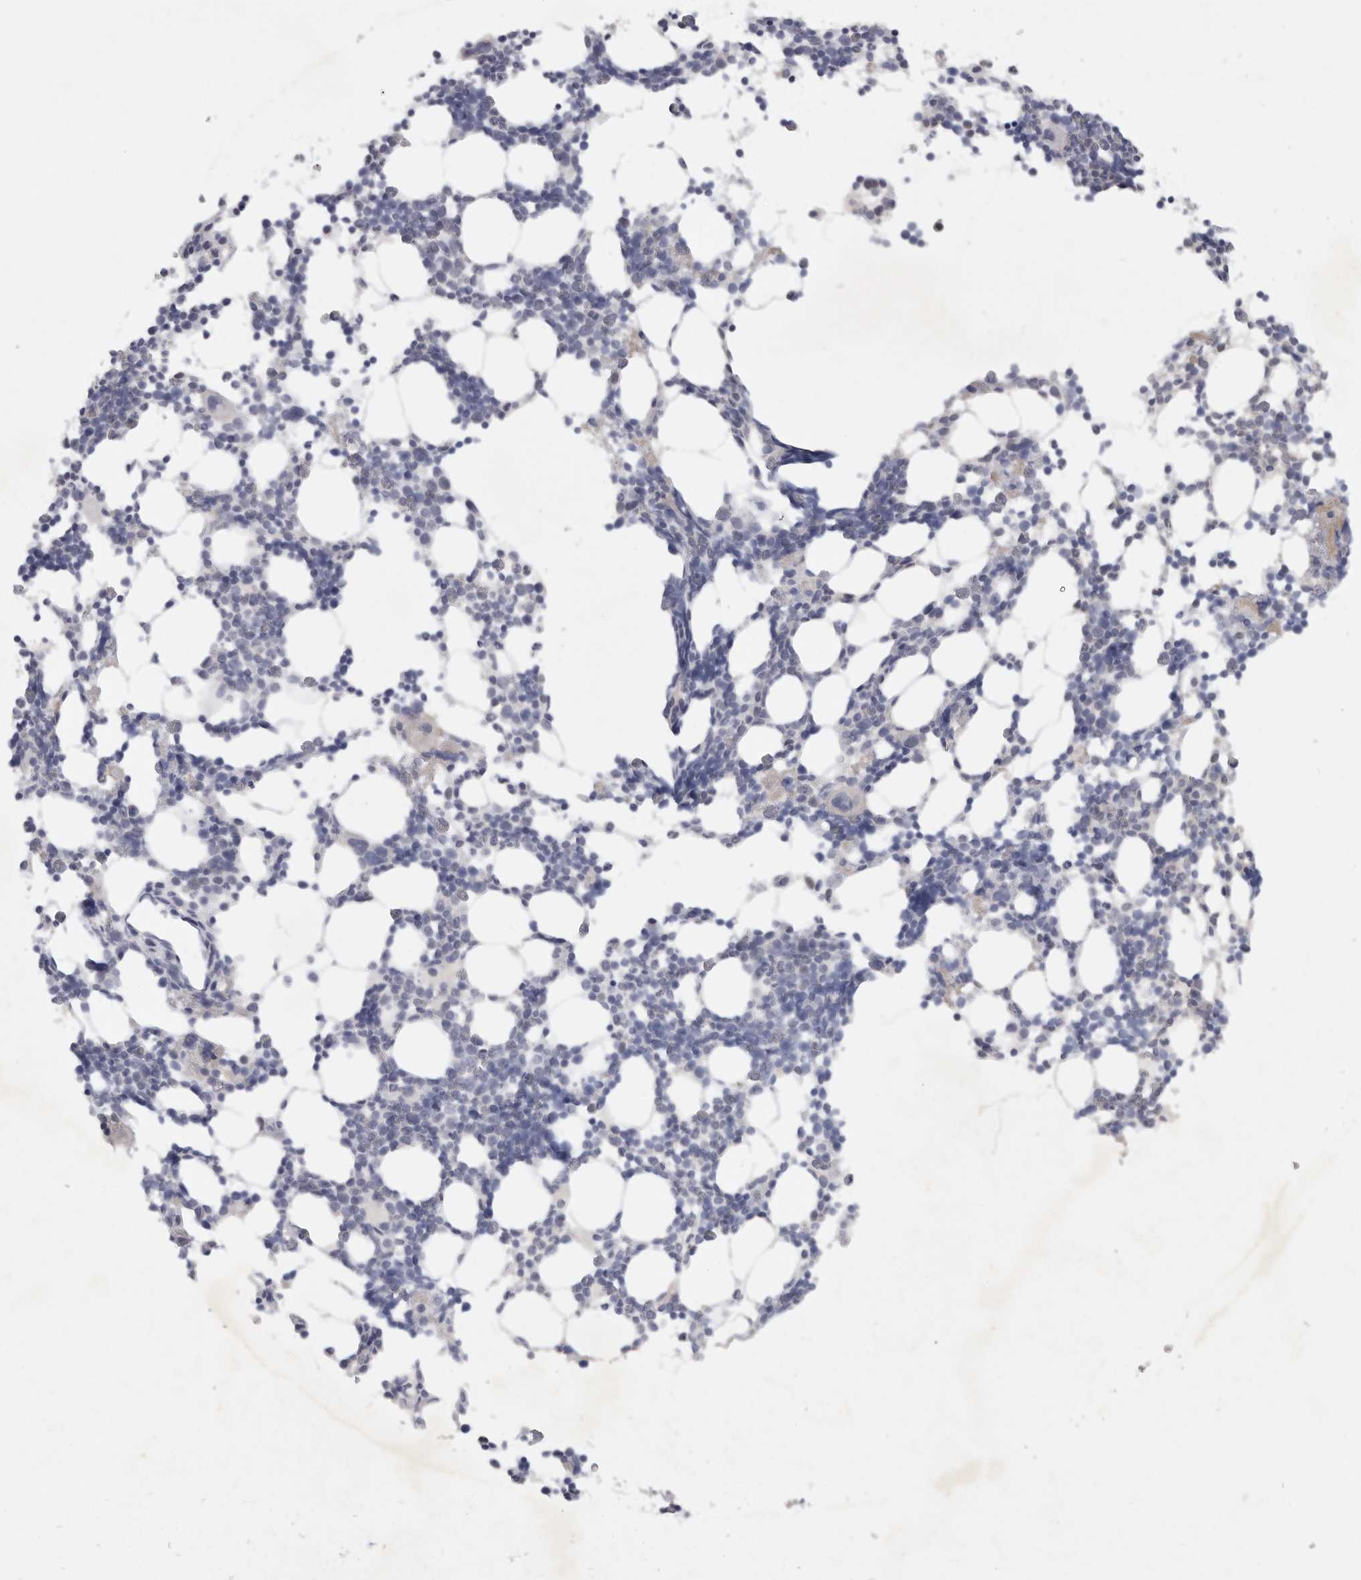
{"staining": {"intensity": "negative", "quantity": "none", "location": "none"}, "tissue": "bone marrow", "cell_type": "Hematopoietic cells", "image_type": "normal", "snomed": [{"axis": "morphology", "description": "Normal tissue, NOS"}, {"axis": "morphology", "description": "Inflammation, NOS"}, {"axis": "topography", "description": "Bone marrow"}], "caption": "Protein analysis of benign bone marrow demonstrates no significant positivity in hematopoietic cells. (DAB IHC with hematoxylin counter stain).", "gene": "TNR", "patient": {"sex": "male", "age": 21}}